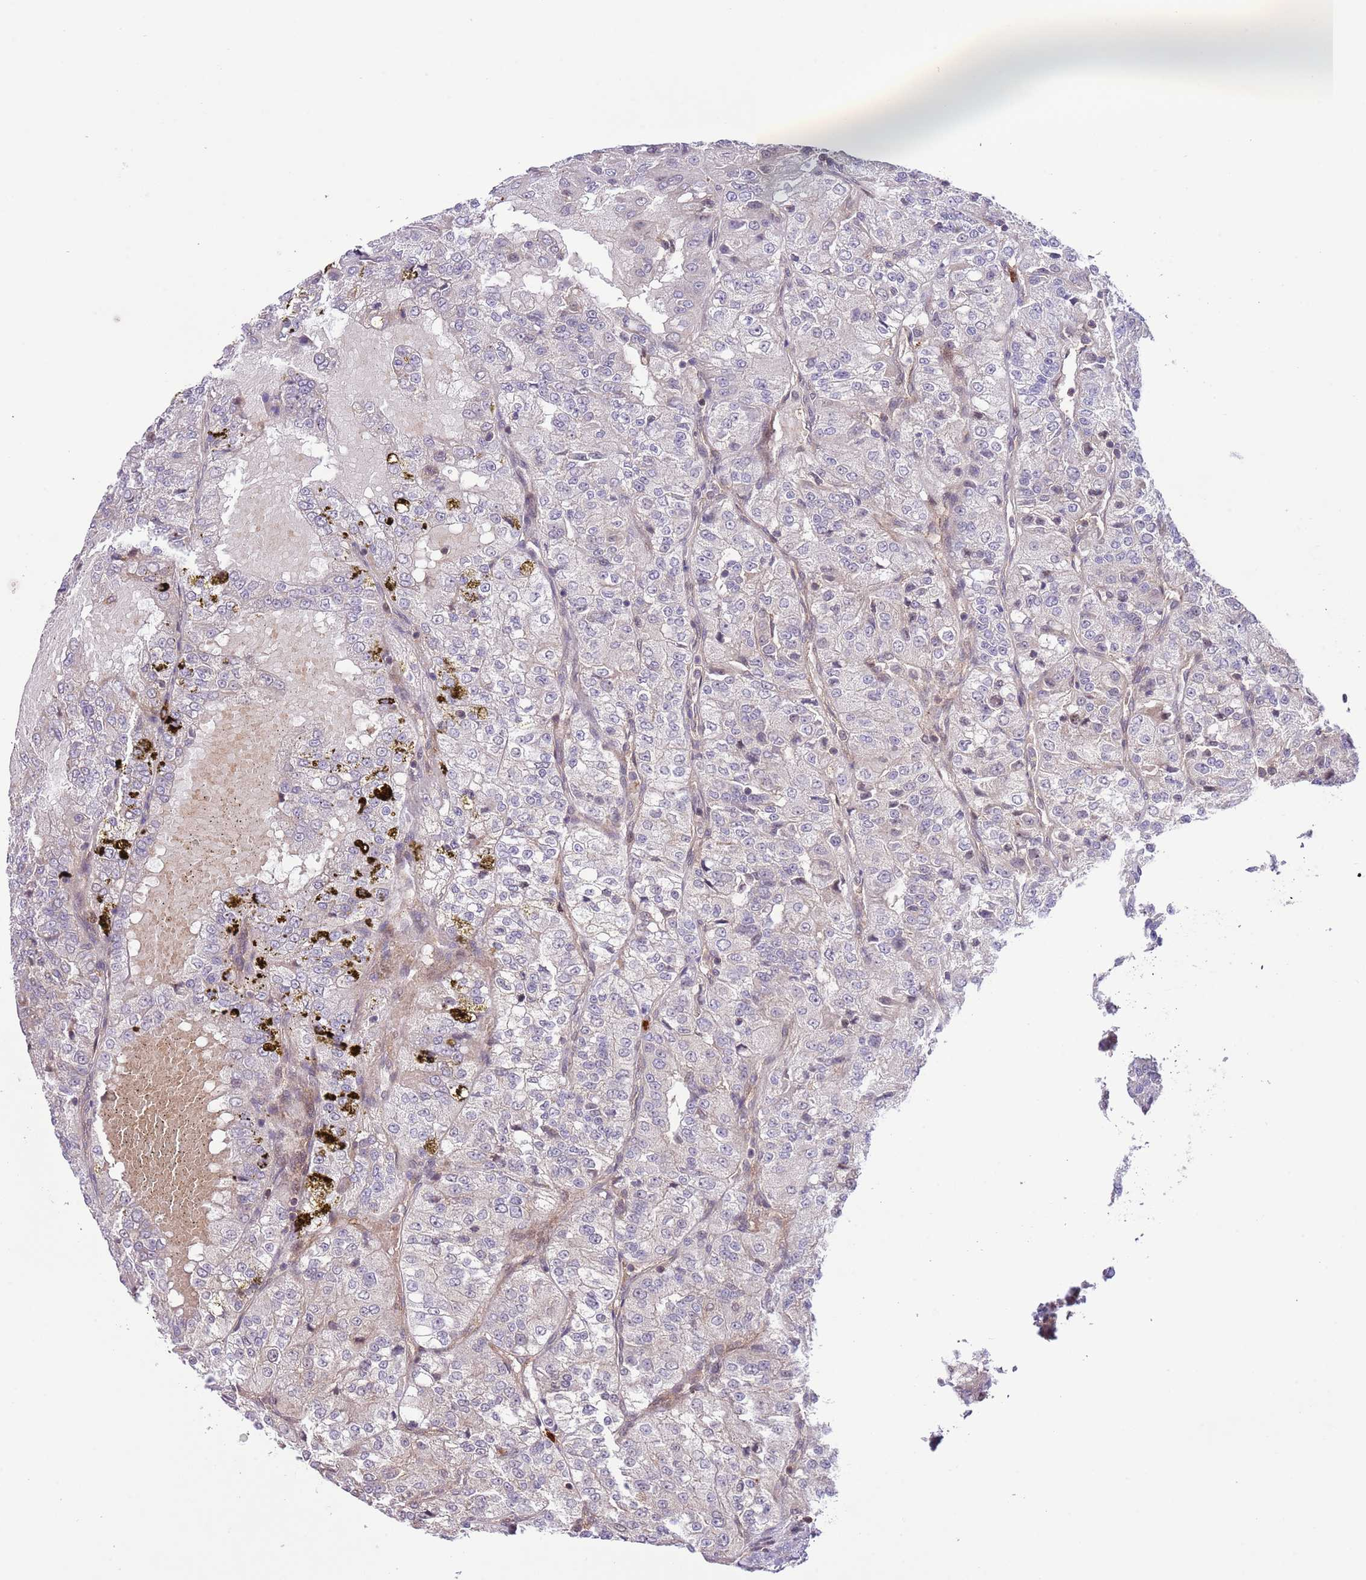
{"staining": {"intensity": "negative", "quantity": "none", "location": "none"}, "tissue": "renal cancer", "cell_type": "Tumor cells", "image_type": "cancer", "snomed": [{"axis": "morphology", "description": "Adenocarcinoma, NOS"}, {"axis": "topography", "description": "Kidney"}], "caption": "DAB (3,3'-diaminobenzidine) immunohistochemical staining of human renal adenocarcinoma demonstrates no significant positivity in tumor cells.", "gene": "HDHD2", "patient": {"sex": "female", "age": 63}}